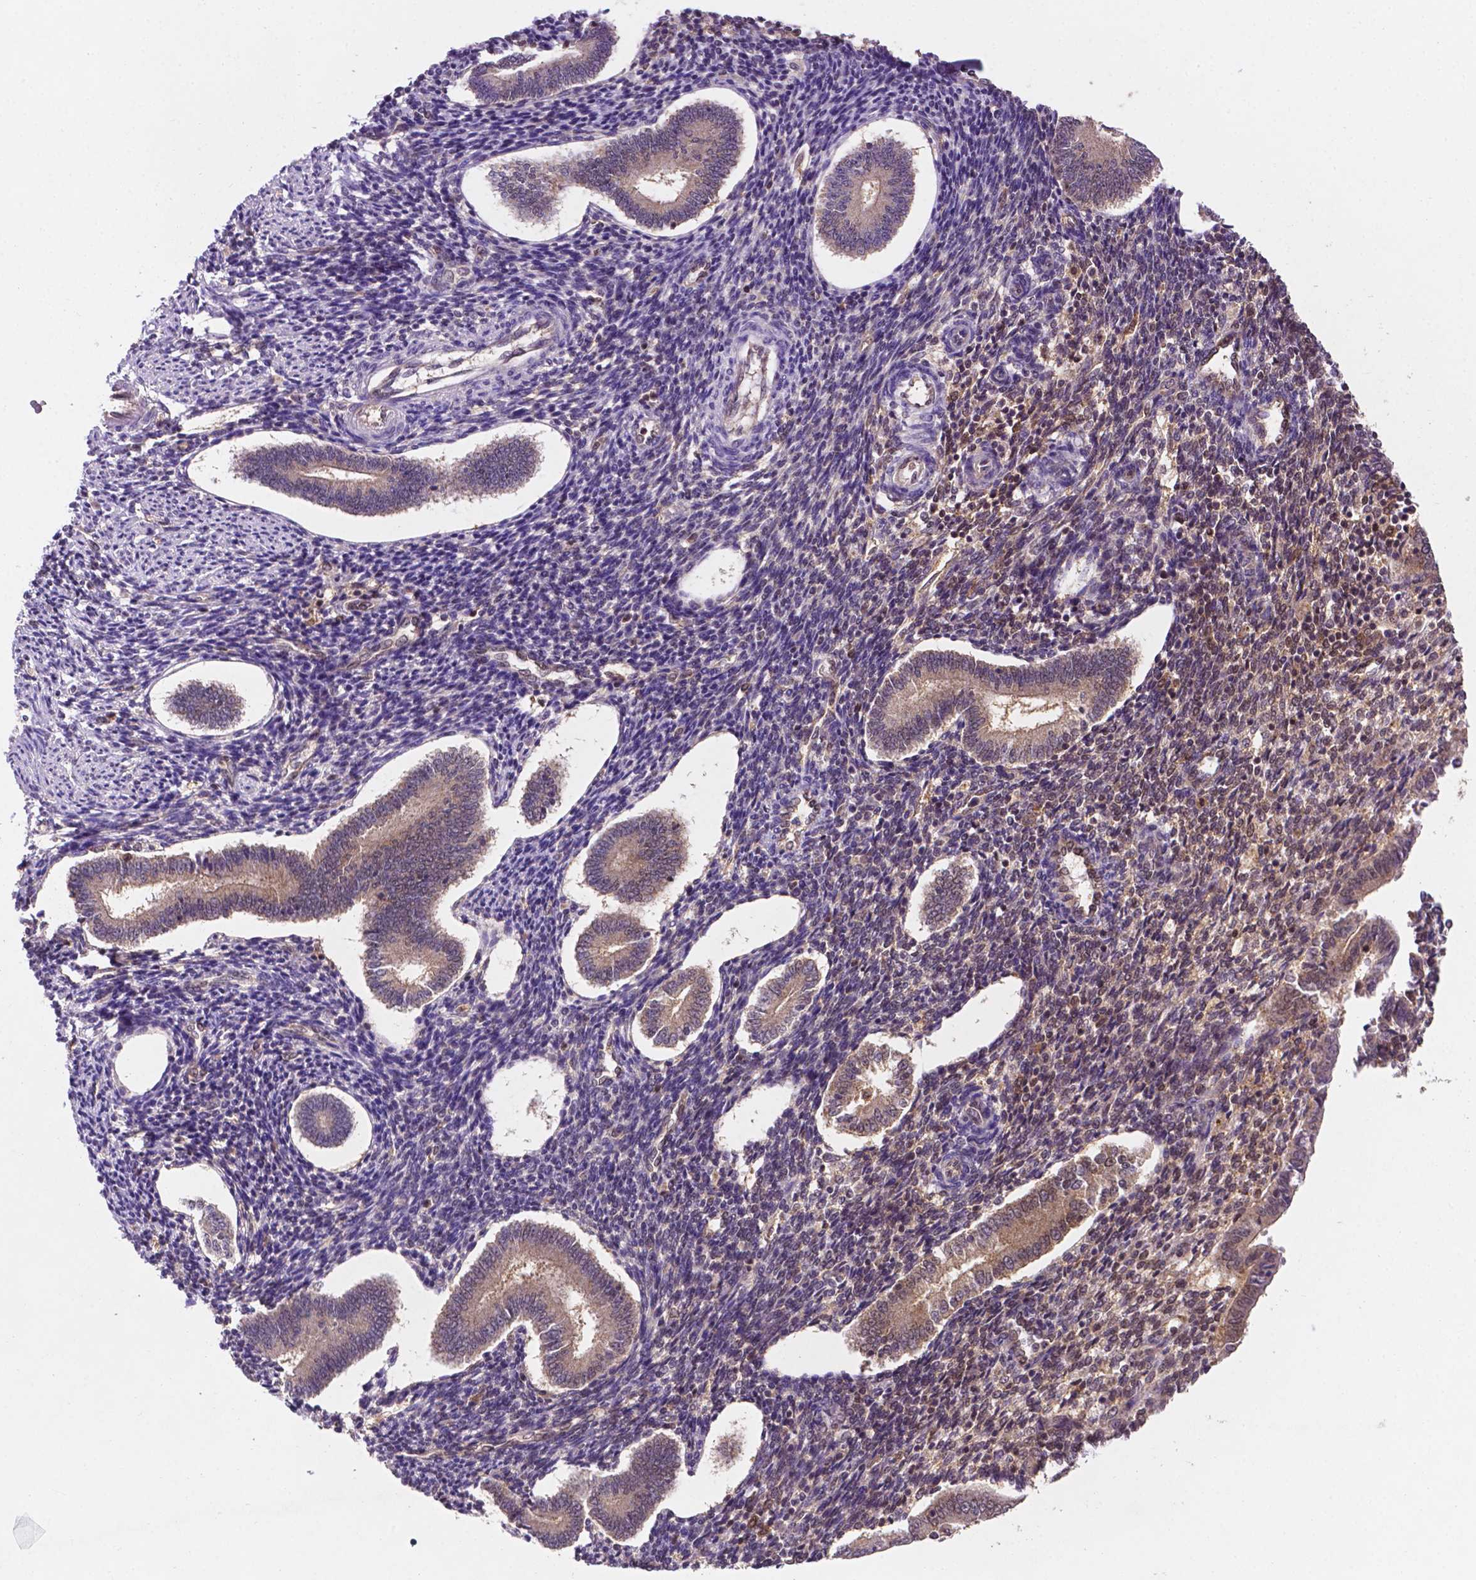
{"staining": {"intensity": "moderate", "quantity": "<25%", "location": "cytoplasmic/membranous,nuclear"}, "tissue": "endometrium", "cell_type": "Cells in endometrial stroma", "image_type": "normal", "snomed": [{"axis": "morphology", "description": "Normal tissue, NOS"}, {"axis": "topography", "description": "Endometrium"}], "caption": "A high-resolution histopathology image shows immunohistochemistry staining of normal endometrium, which reveals moderate cytoplasmic/membranous,nuclear expression in about <25% of cells in endometrial stroma.", "gene": "UBE2L6", "patient": {"sex": "female", "age": 40}}